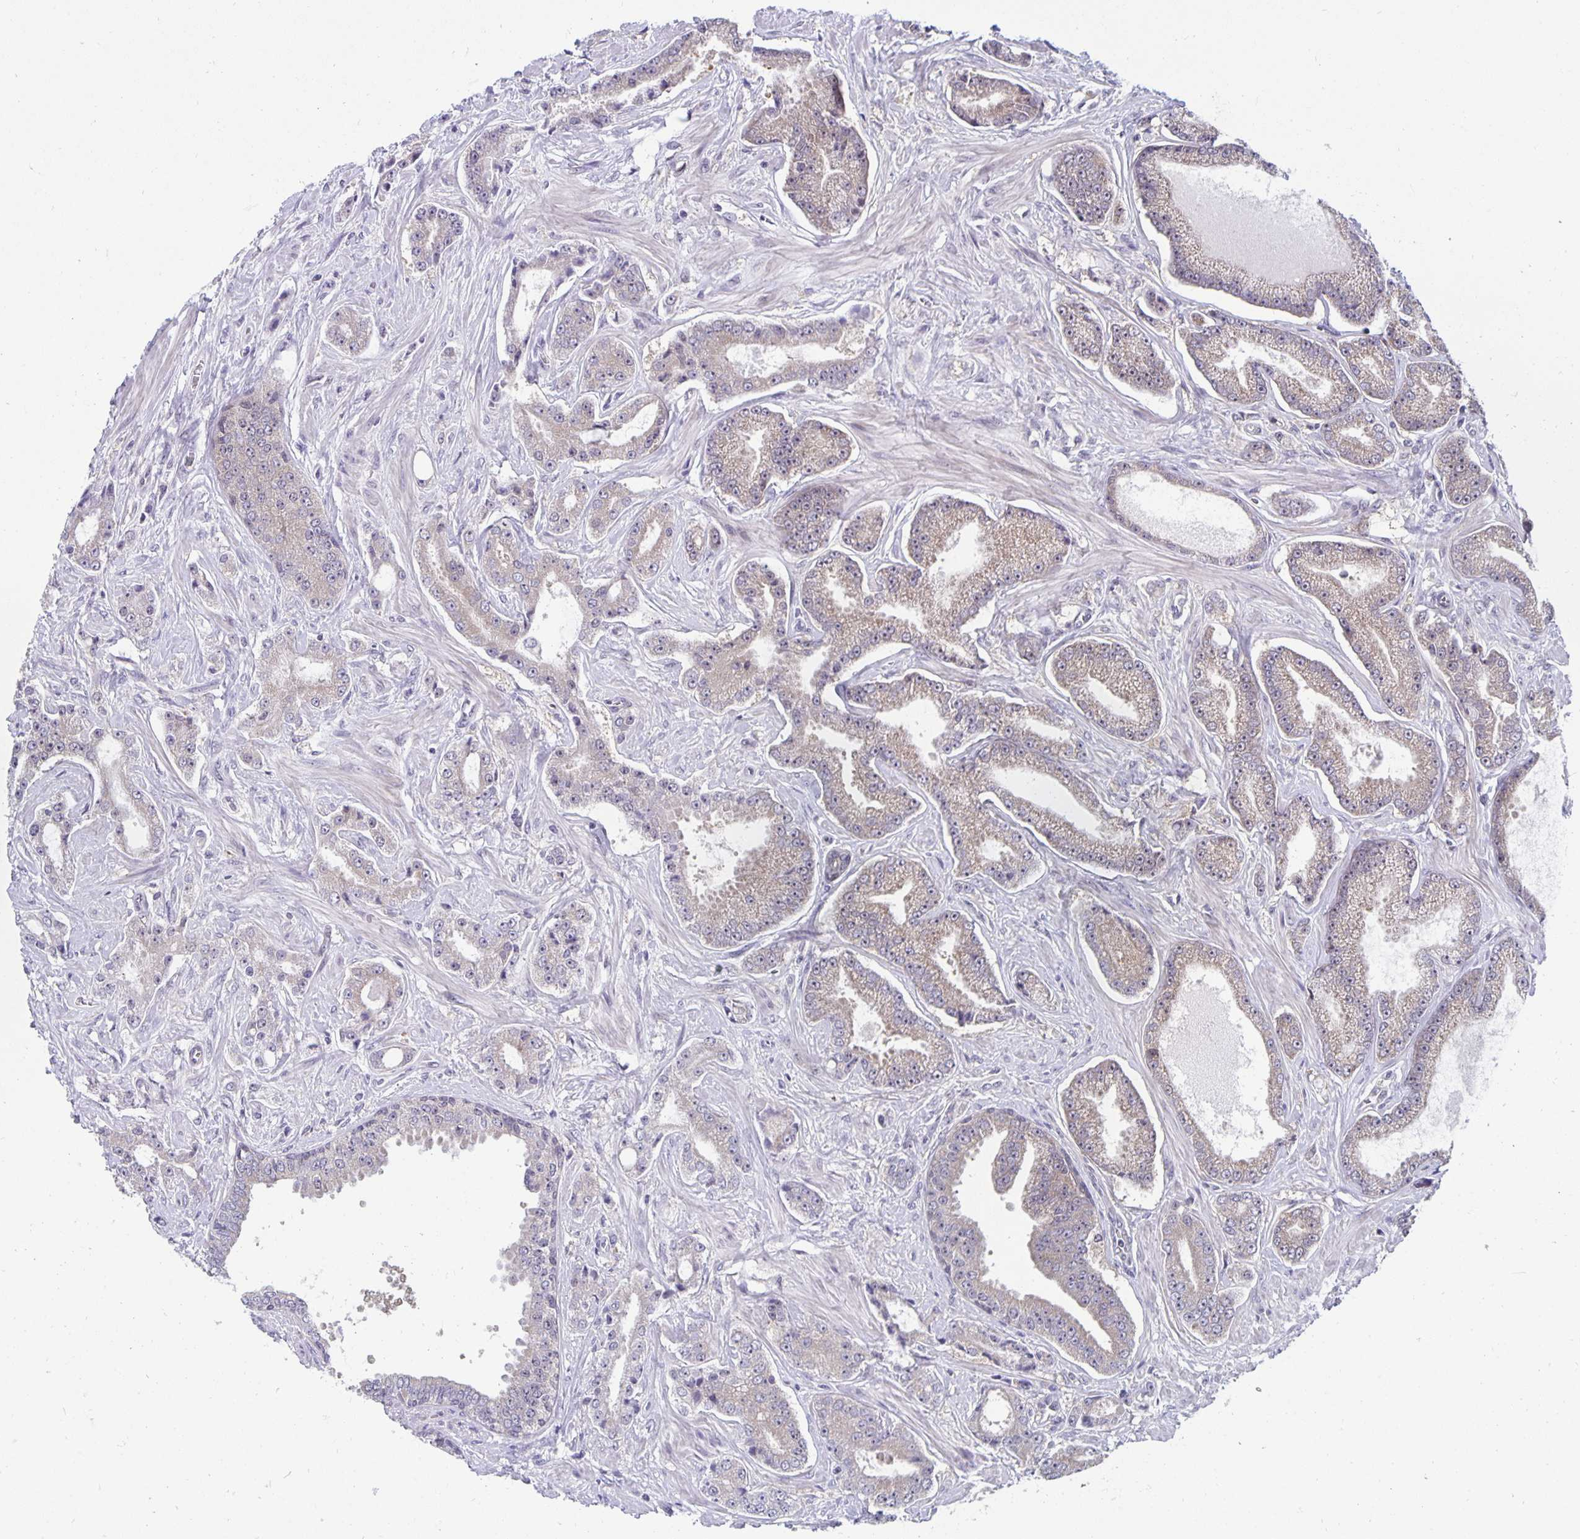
{"staining": {"intensity": "weak", "quantity": "<25%", "location": "cytoplasmic/membranous,nuclear"}, "tissue": "prostate cancer", "cell_type": "Tumor cells", "image_type": "cancer", "snomed": [{"axis": "morphology", "description": "Adenocarcinoma, Low grade"}, {"axis": "topography", "description": "Prostate"}], "caption": "DAB (3,3'-diaminobenzidine) immunohistochemical staining of human prostate cancer (adenocarcinoma (low-grade)) exhibits no significant positivity in tumor cells.", "gene": "EXOC6B", "patient": {"sex": "male", "age": 55}}